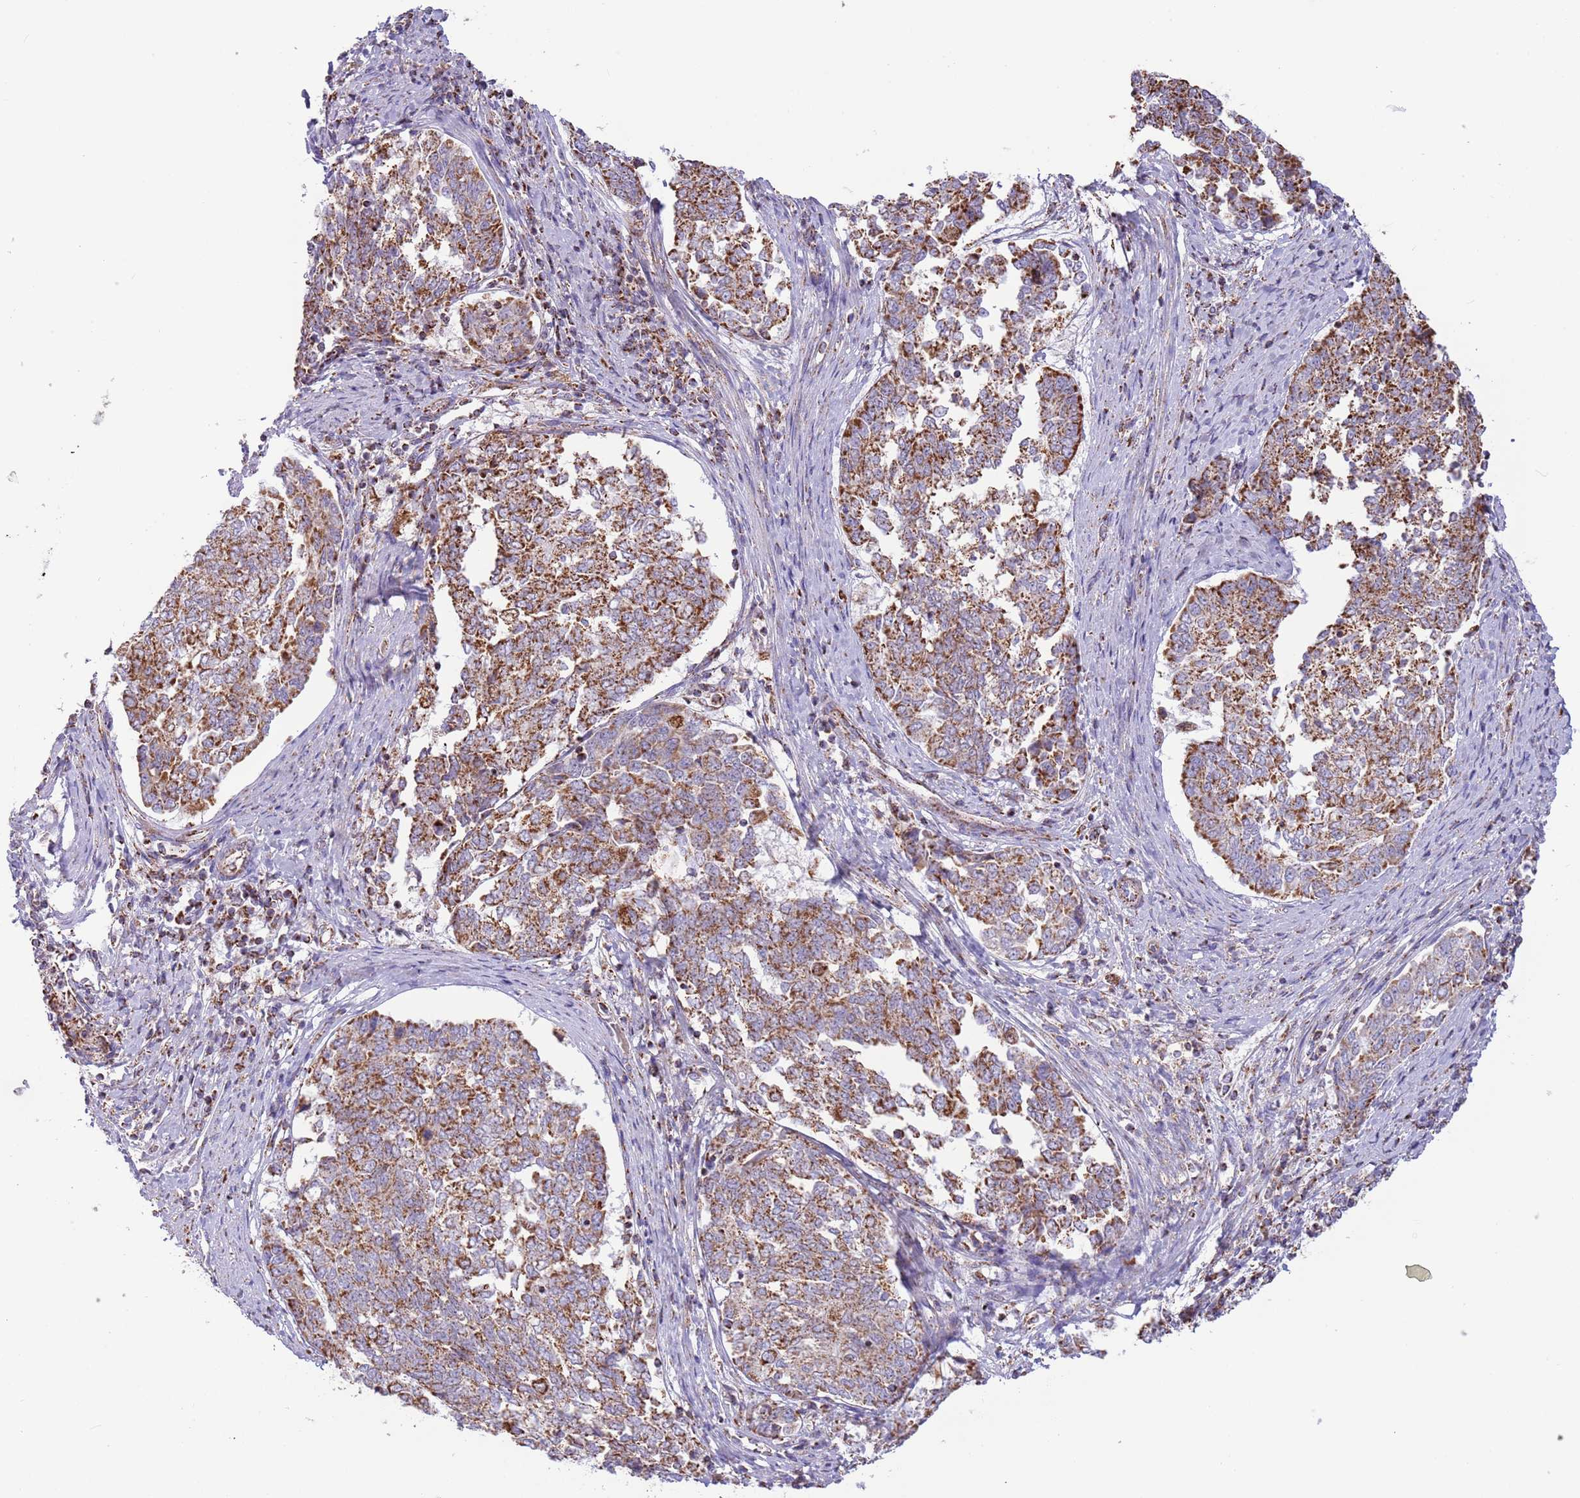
{"staining": {"intensity": "strong", "quantity": ">75%", "location": "cytoplasmic/membranous"}, "tissue": "endometrial cancer", "cell_type": "Tumor cells", "image_type": "cancer", "snomed": [{"axis": "morphology", "description": "Adenocarcinoma, NOS"}, {"axis": "topography", "description": "Endometrium"}], "caption": "Brown immunohistochemical staining in adenocarcinoma (endometrial) shows strong cytoplasmic/membranous positivity in about >75% of tumor cells.", "gene": "LHX6", "patient": {"sex": "female", "age": 80}}